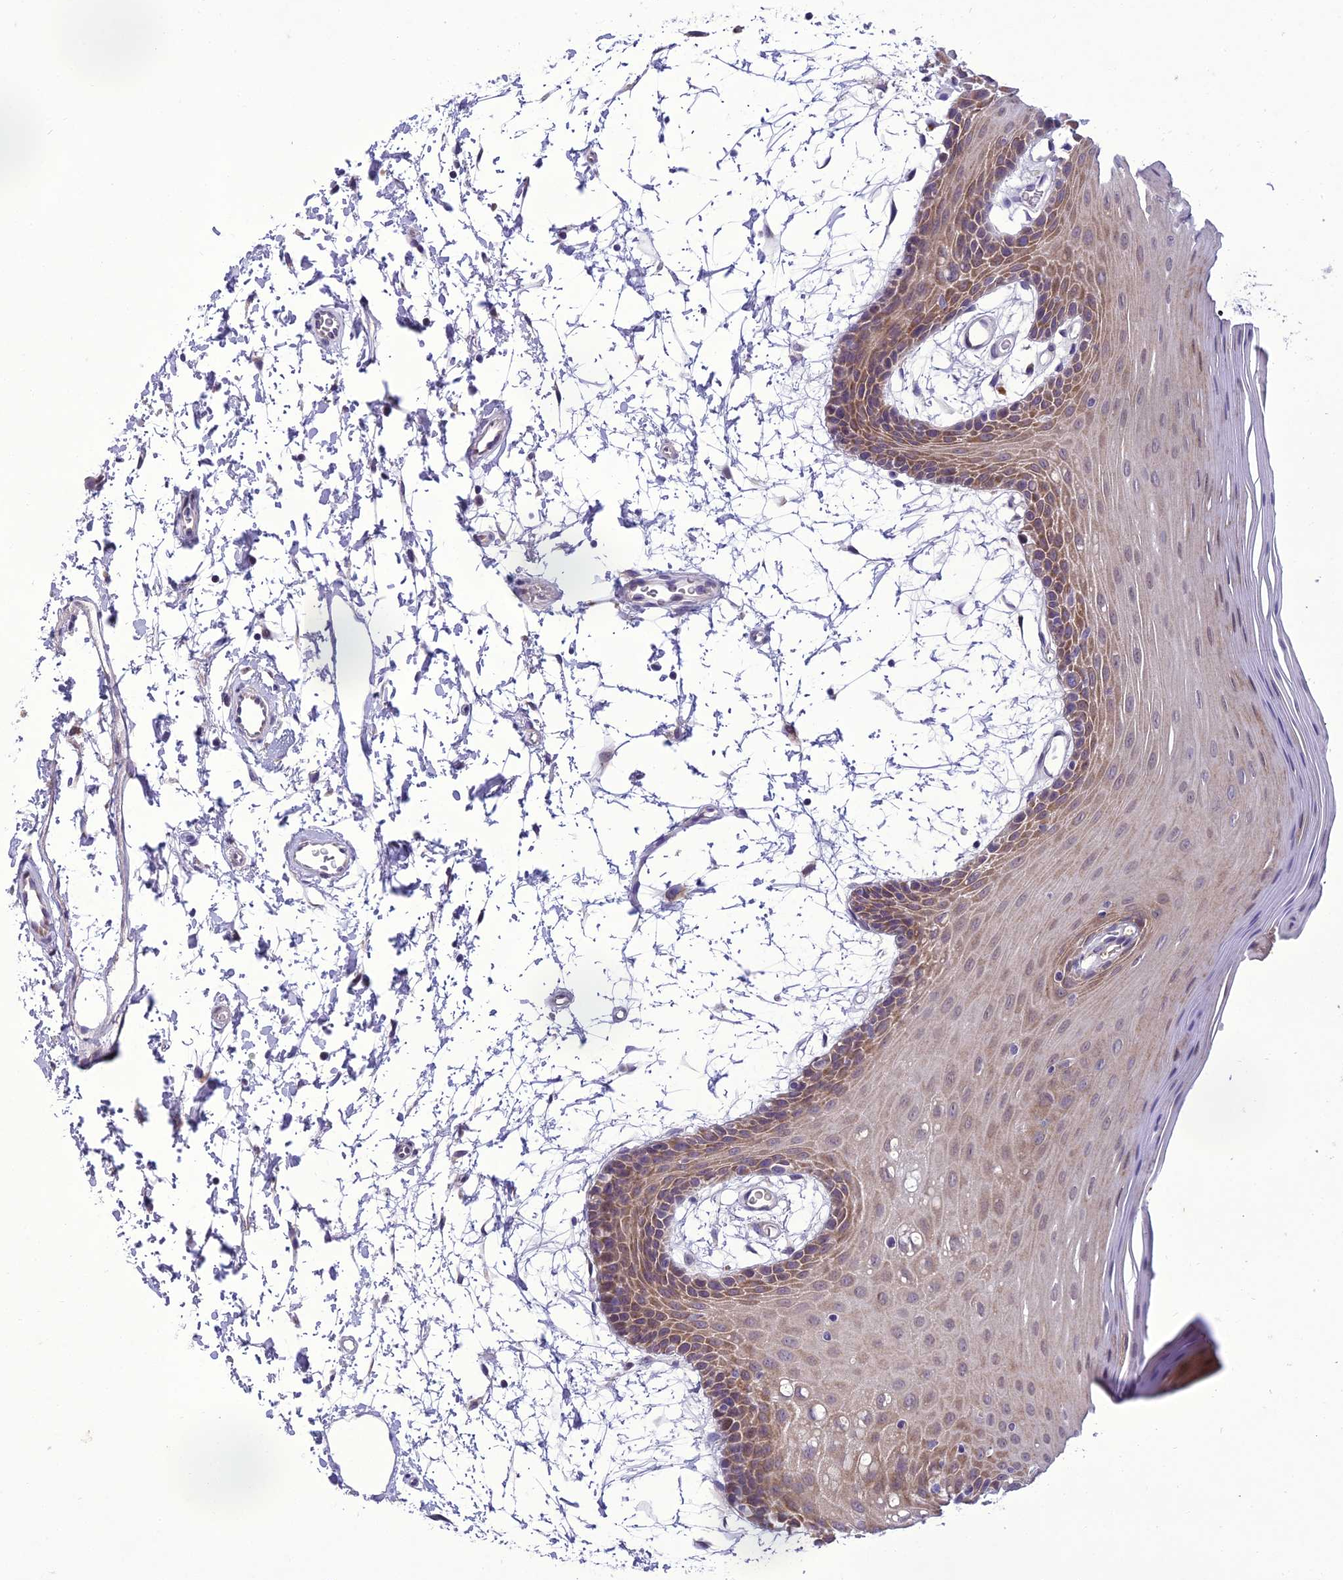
{"staining": {"intensity": "moderate", "quantity": "25%-75%", "location": "cytoplasmic/membranous"}, "tissue": "oral mucosa", "cell_type": "Squamous epithelial cells", "image_type": "normal", "snomed": [{"axis": "morphology", "description": "Normal tissue, NOS"}, {"axis": "topography", "description": "Skeletal muscle"}, {"axis": "topography", "description": "Oral tissue"}, {"axis": "topography", "description": "Salivary gland"}, {"axis": "topography", "description": "Peripheral nerve tissue"}], "caption": "Normal oral mucosa was stained to show a protein in brown. There is medium levels of moderate cytoplasmic/membranous staining in about 25%-75% of squamous epithelial cells. Immunohistochemistry (ihc) stains the protein of interest in brown and the nuclei are stained blue.", "gene": "NEURL2", "patient": {"sex": "male", "age": 54}}